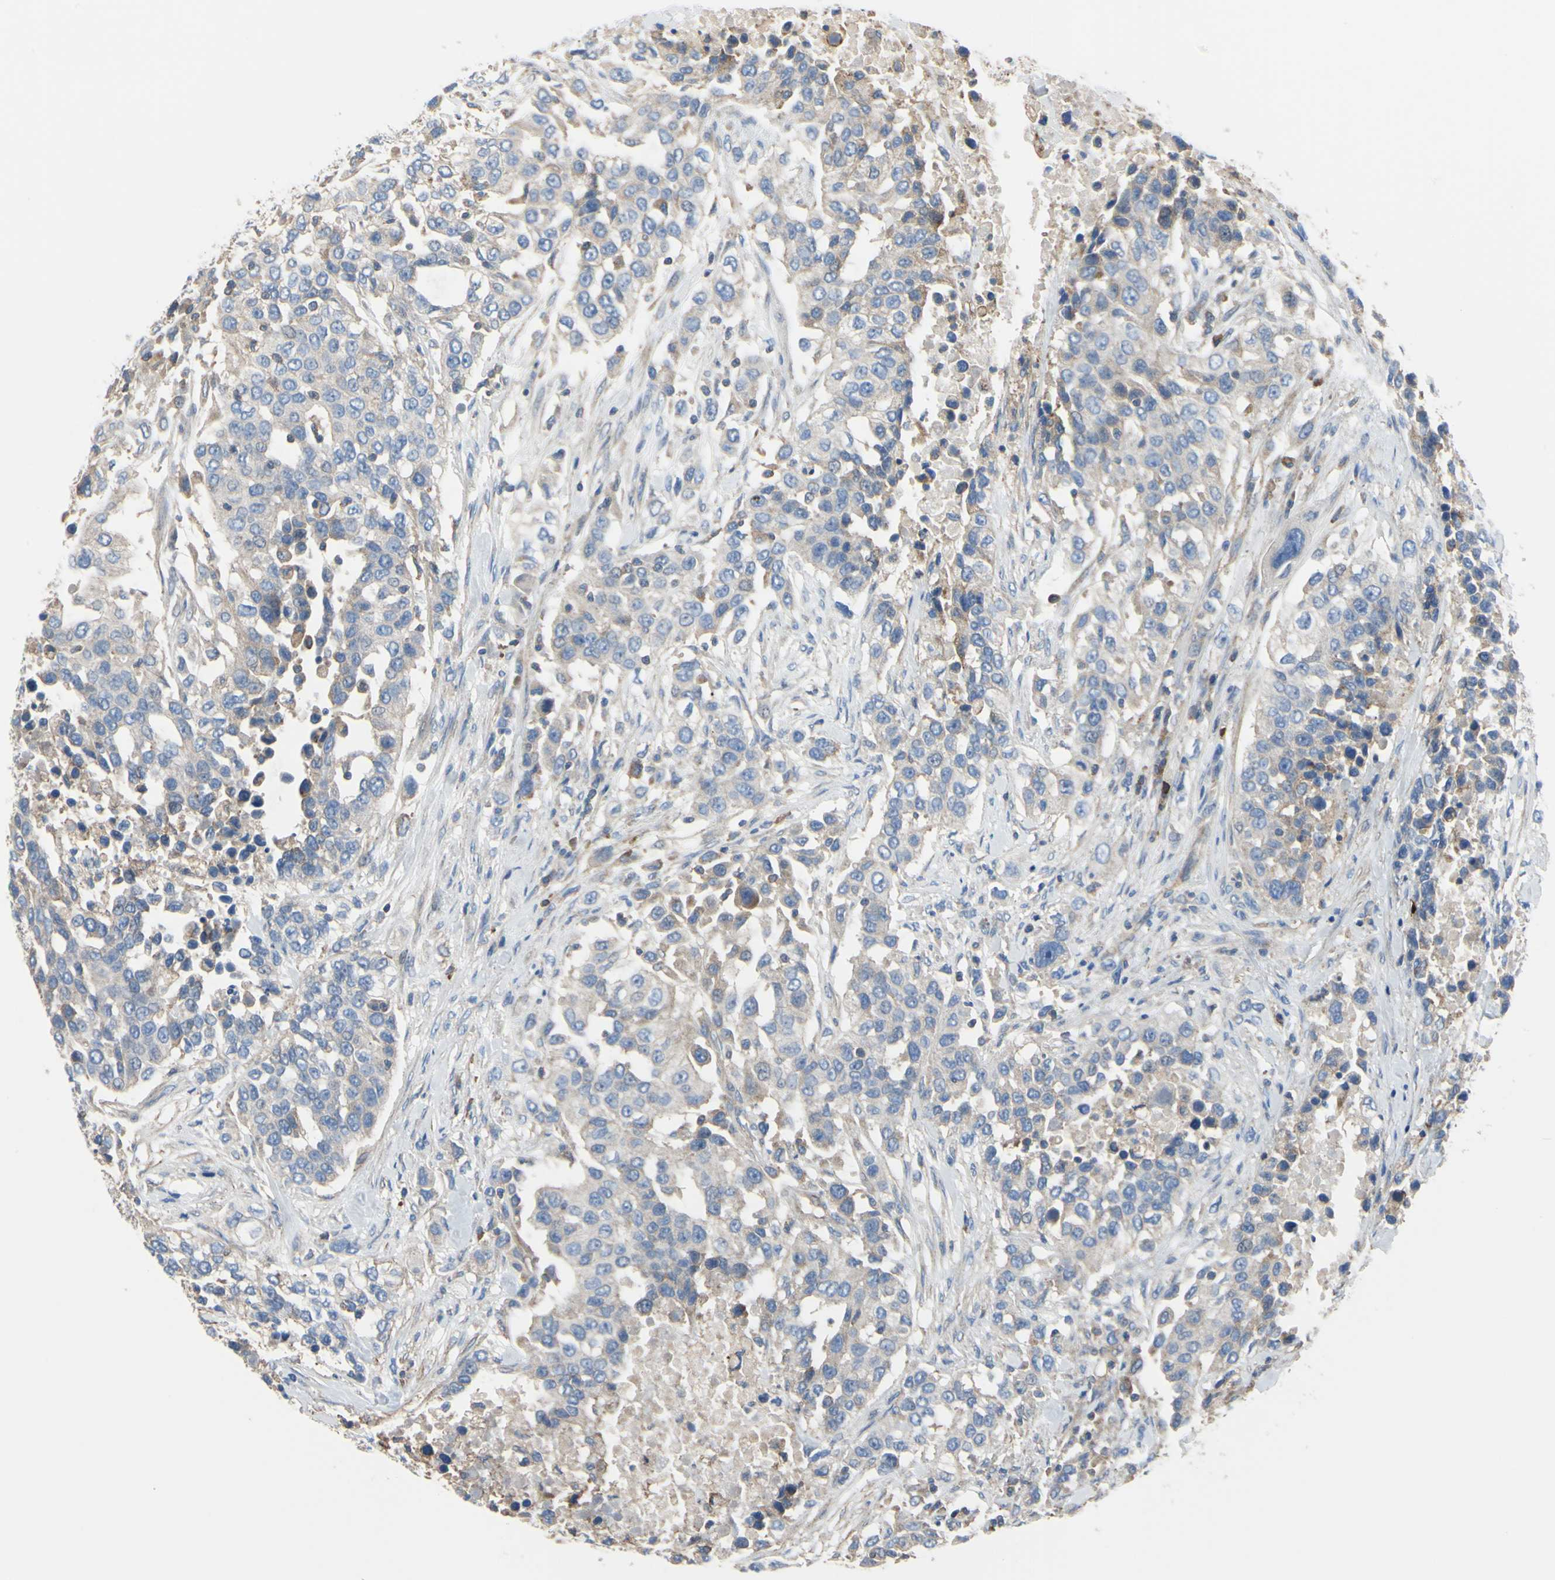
{"staining": {"intensity": "negative", "quantity": "none", "location": "none"}, "tissue": "urothelial cancer", "cell_type": "Tumor cells", "image_type": "cancer", "snomed": [{"axis": "morphology", "description": "Urothelial carcinoma, High grade"}, {"axis": "topography", "description": "Urinary bladder"}], "caption": "This is an immunohistochemistry image of human high-grade urothelial carcinoma. There is no positivity in tumor cells.", "gene": "BECN1", "patient": {"sex": "female", "age": 80}}